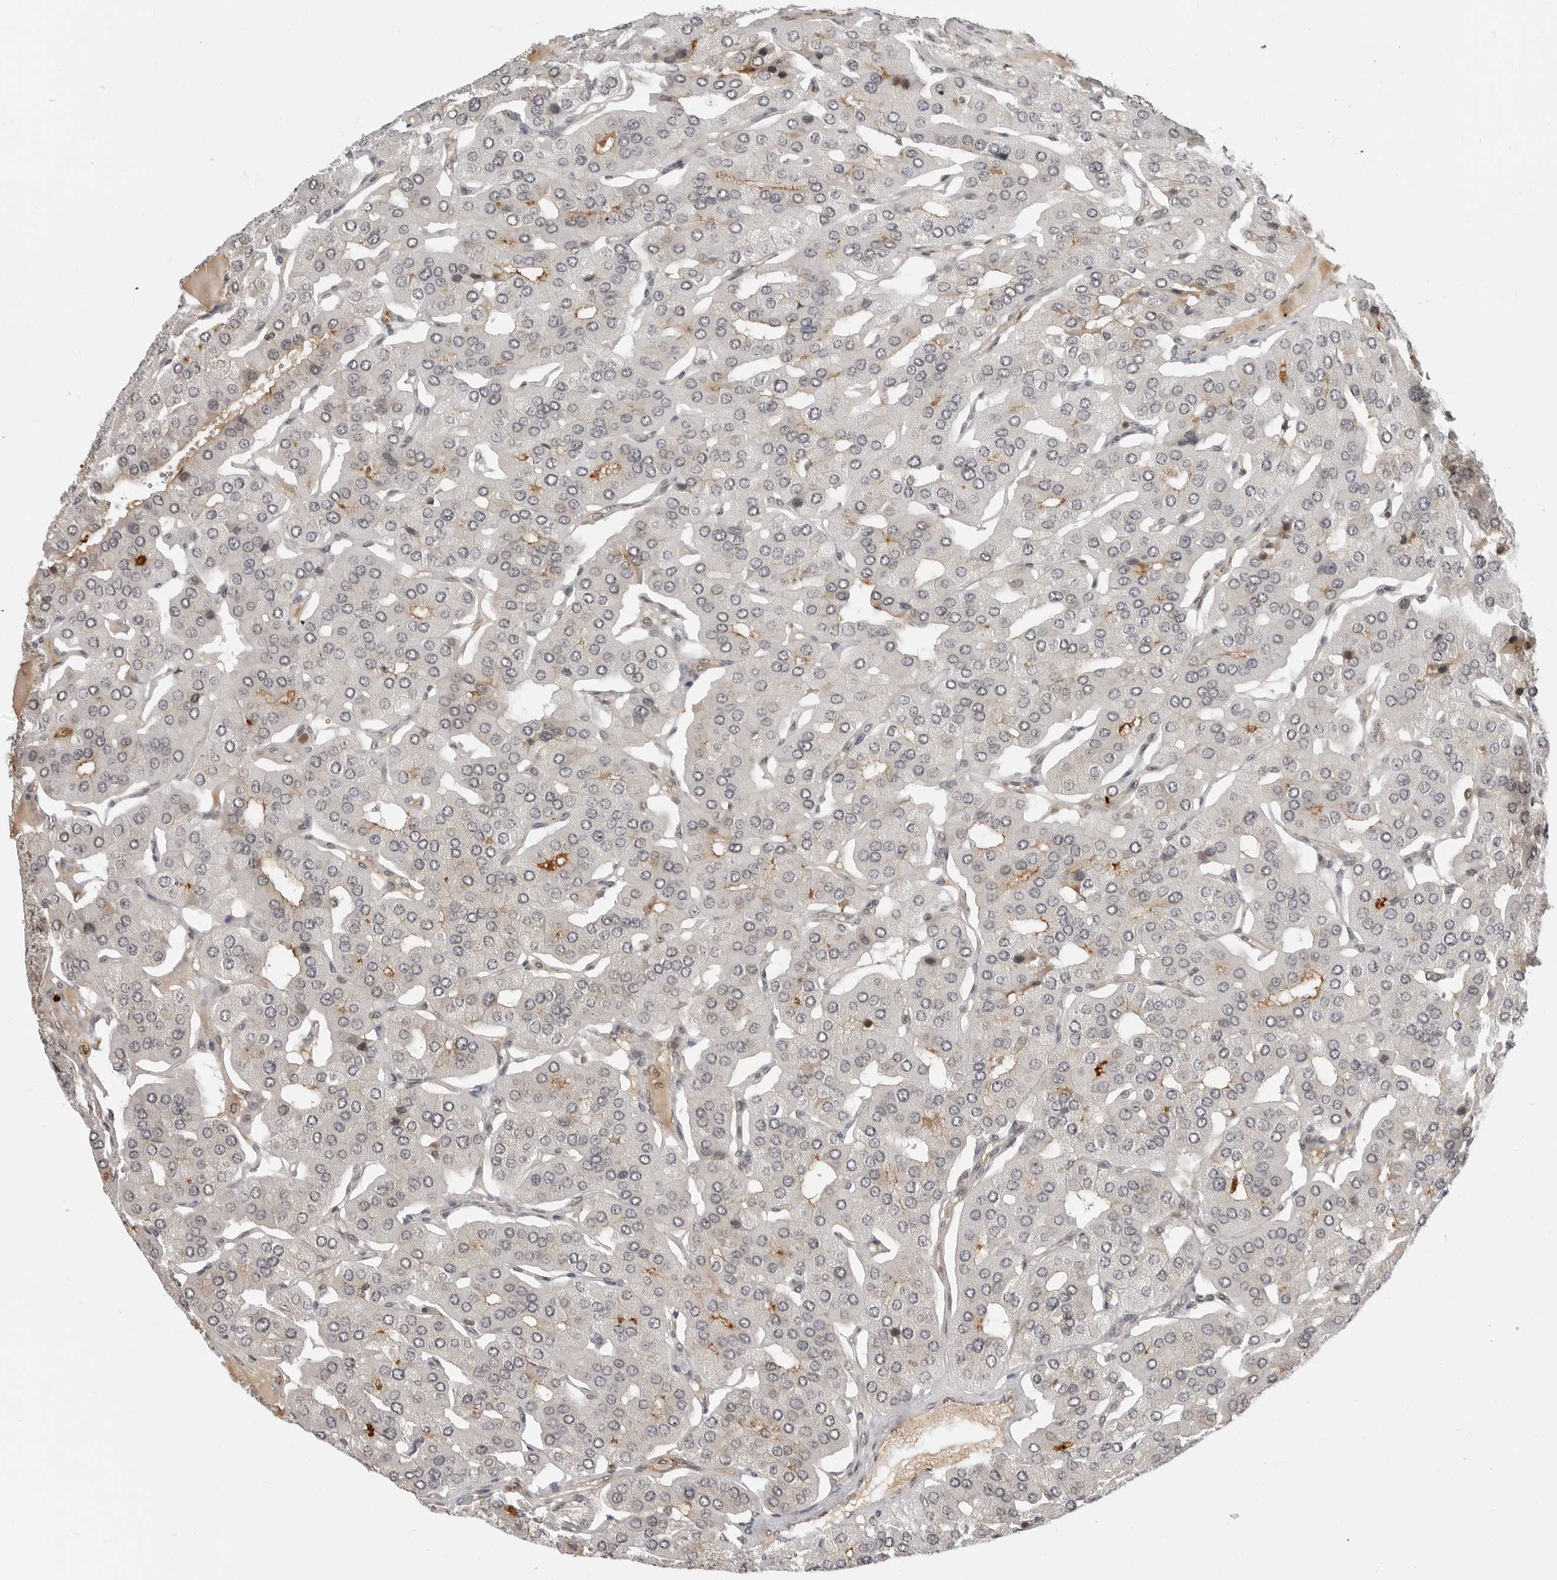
{"staining": {"intensity": "moderate", "quantity": "25%-75%", "location": "nuclear"}, "tissue": "parathyroid gland", "cell_type": "Glandular cells", "image_type": "normal", "snomed": [{"axis": "morphology", "description": "Normal tissue, NOS"}, {"axis": "morphology", "description": "Adenoma, NOS"}, {"axis": "topography", "description": "Parathyroid gland"}], "caption": "DAB (3,3'-diaminobenzidine) immunohistochemical staining of normal human parathyroid gland demonstrates moderate nuclear protein staining in approximately 25%-75% of glandular cells.", "gene": "C8orf33", "patient": {"sex": "female", "age": 86}}